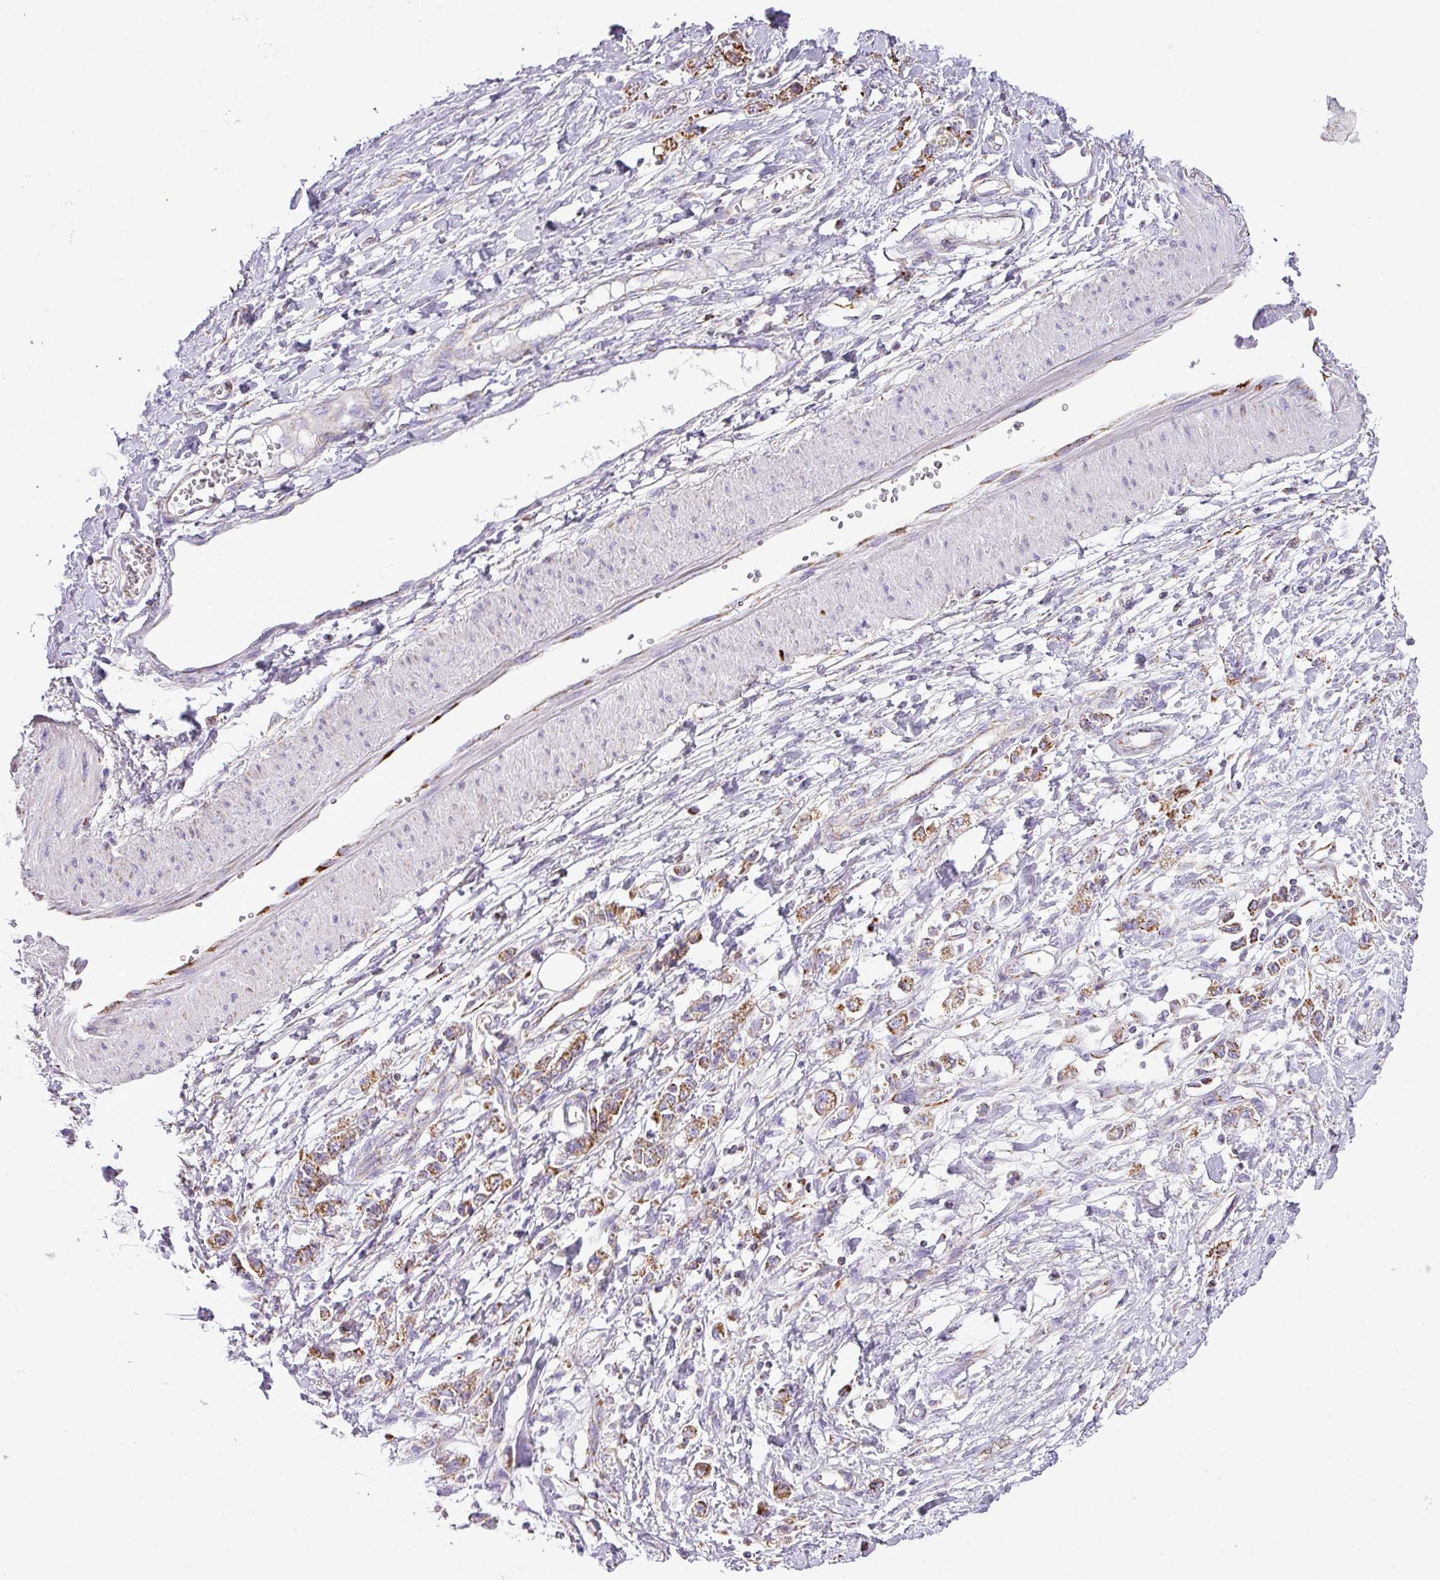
{"staining": {"intensity": "moderate", "quantity": ">75%", "location": "cytoplasmic/membranous"}, "tissue": "stomach cancer", "cell_type": "Tumor cells", "image_type": "cancer", "snomed": [{"axis": "morphology", "description": "Adenocarcinoma, NOS"}, {"axis": "topography", "description": "Stomach"}], "caption": "Protein expression analysis of human stomach adenocarcinoma reveals moderate cytoplasmic/membranous staining in approximately >75% of tumor cells. Ihc stains the protein in brown and the nuclei are stained blue.", "gene": "ZNF81", "patient": {"sex": "female", "age": 76}}